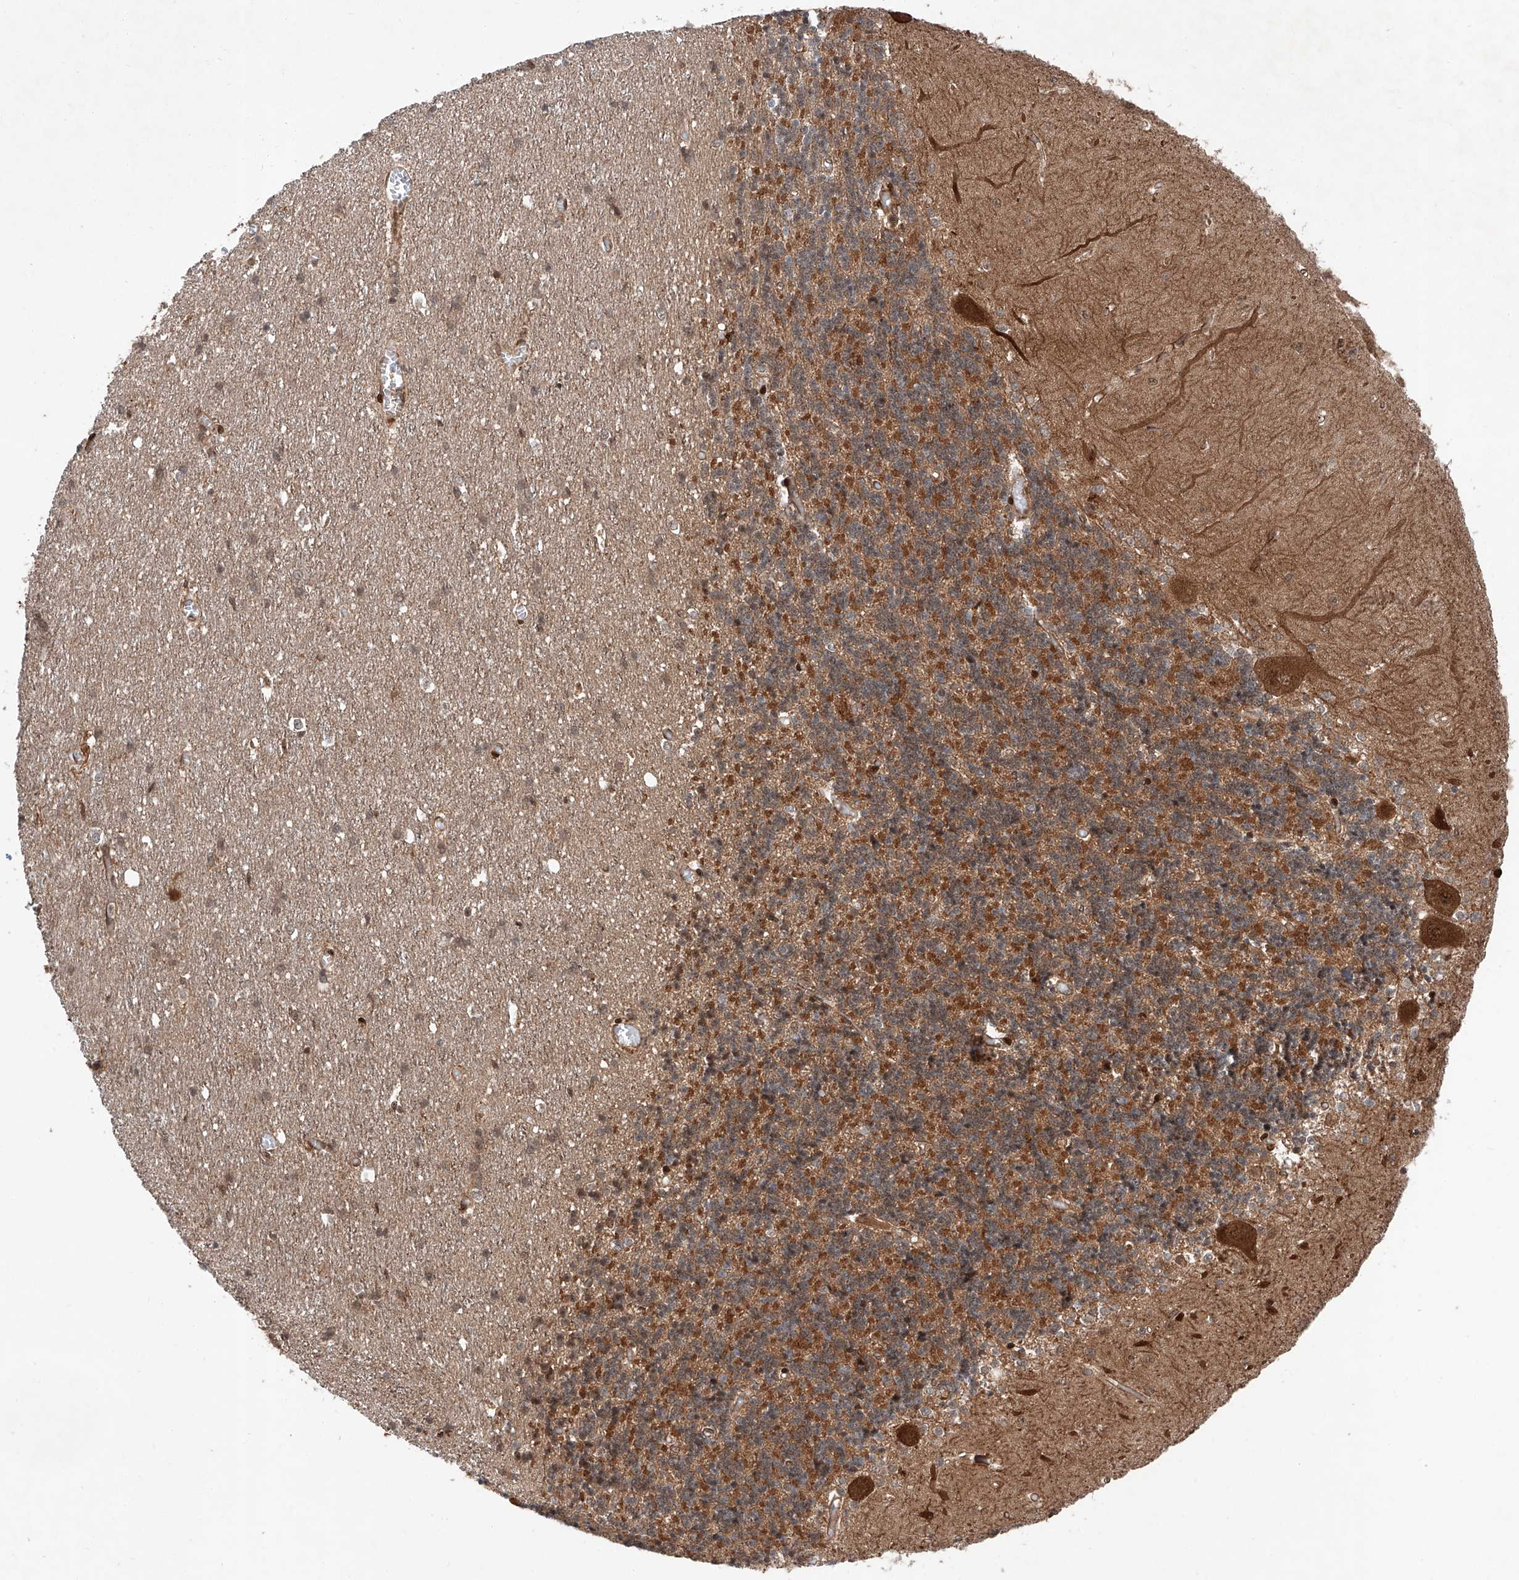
{"staining": {"intensity": "weak", "quantity": "25%-75%", "location": "cytoplasmic/membranous"}, "tissue": "cerebellum", "cell_type": "Cells in granular layer", "image_type": "normal", "snomed": [{"axis": "morphology", "description": "Normal tissue, NOS"}, {"axis": "topography", "description": "Cerebellum"}], "caption": "Weak cytoplasmic/membranous protein positivity is identified in about 25%-75% of cells in granular layer in cerebellum. The protein is stained brown, and the nuclei are stained in blue (DAB (3,3'-diaminobenzidine) IHC with brightfield microscopy, high magnification).", "gene": "ZFP28", "patient": {"sex": "male", "age": 37}}